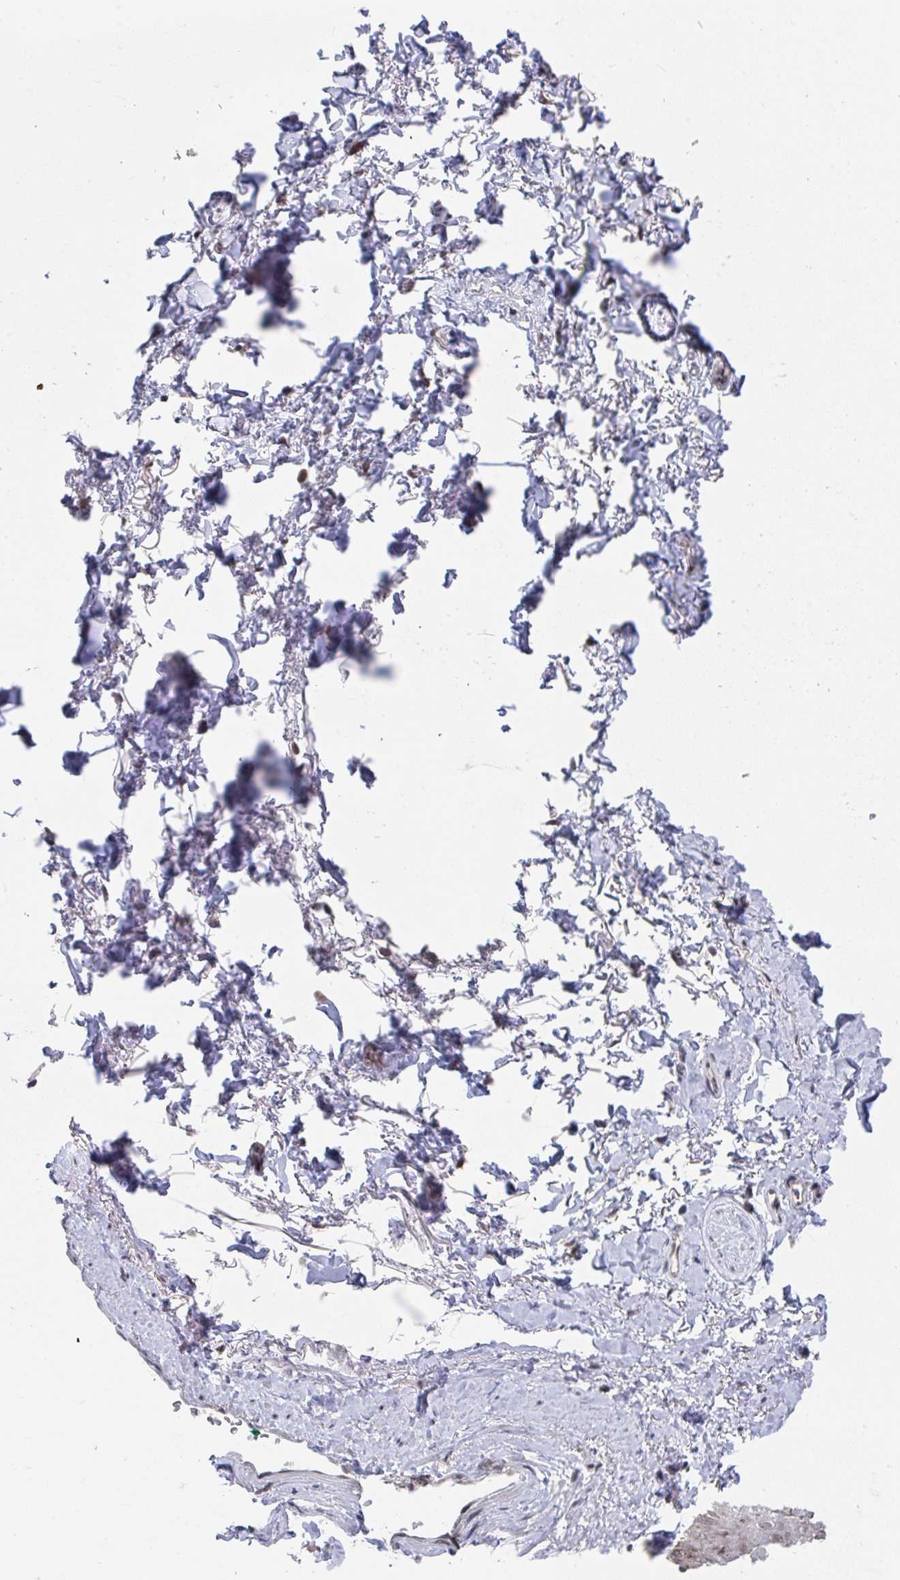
{"staining": {"intensity": "moderate", "quantity": "<25%", "location": "nuclear"}, "tissue": "adipose tissue", "cell_type": "Adipocytes", "image_type": "normal", "snomed": [{"axis": "morphology", "description": "Normal tissue, NOS"}, {"axis": "topography", "description": "Vulva"}, {"axis": "topography", "description": "Peripheral nerve tissue"}], "caption": "A low amount of moderate nuclear staining is seen in about <25% of adipocytes in unremarkable adipose tissue.", "gene": "JMJD1C", "patient": {"sex": "female", "age": 66}}